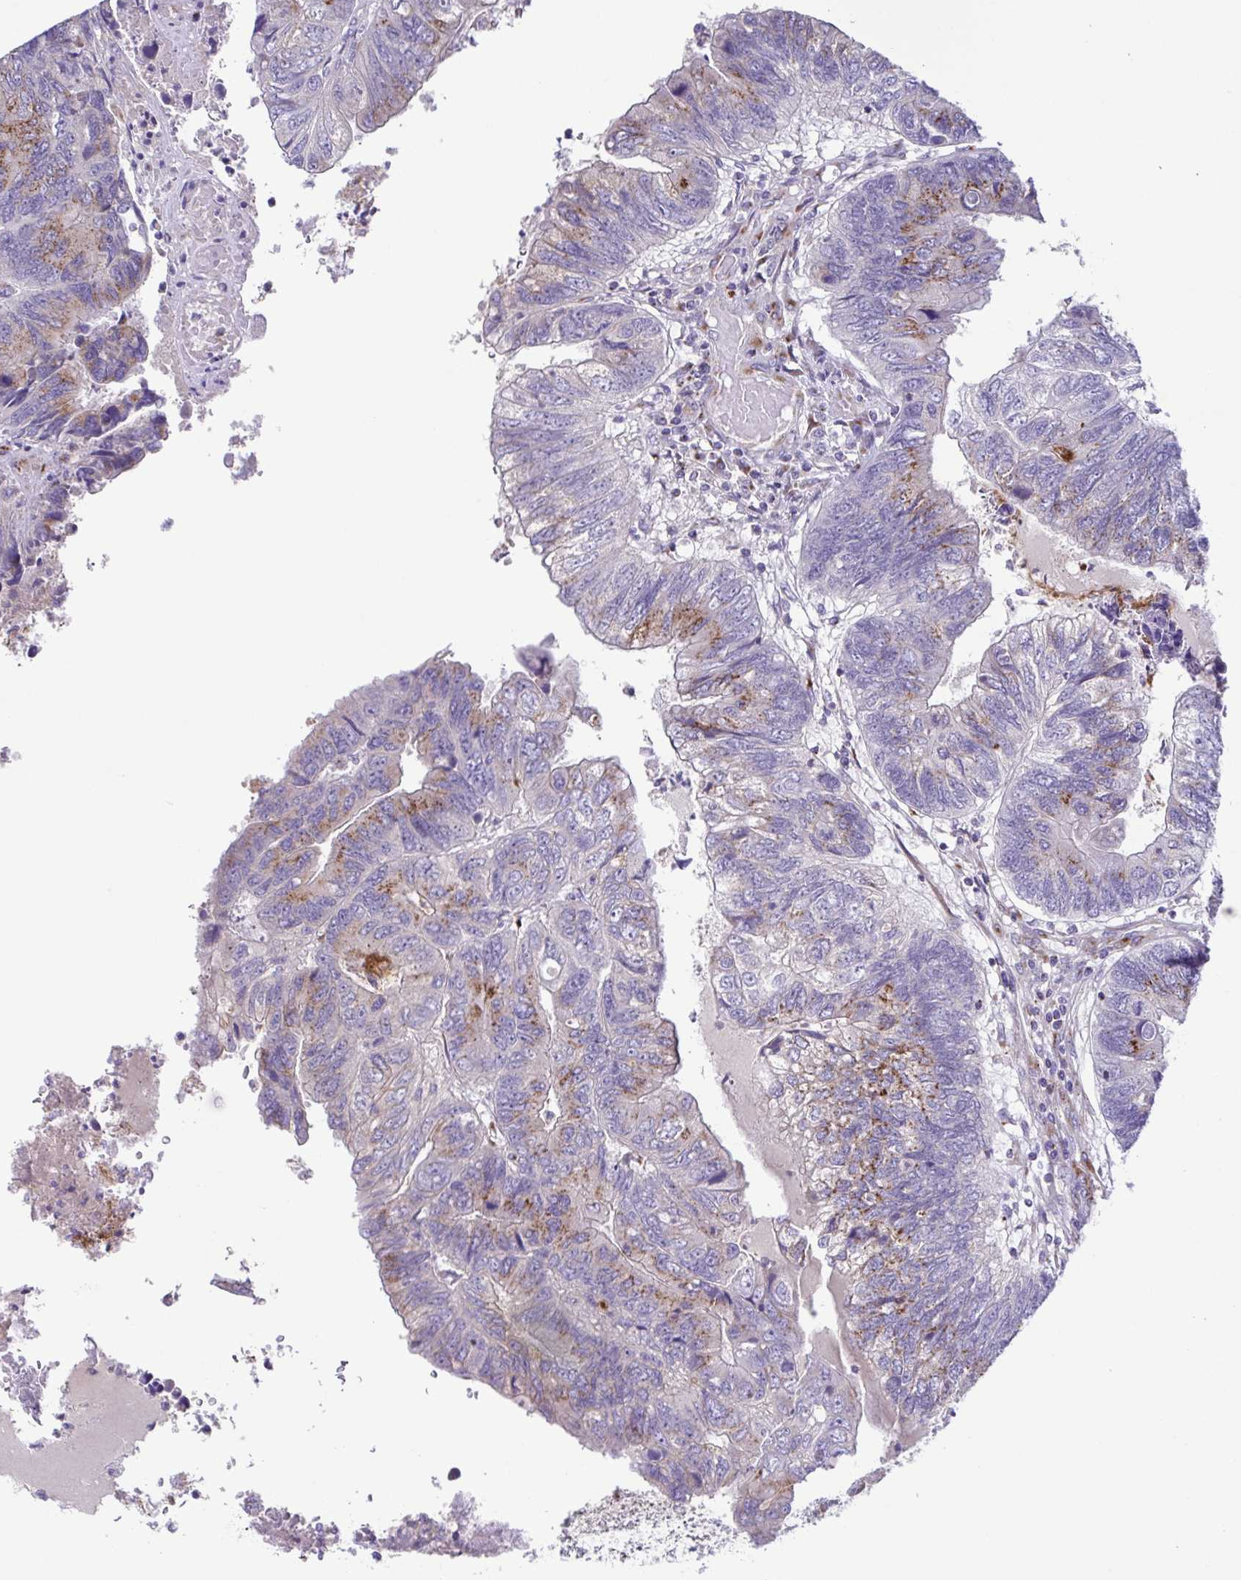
{"staining": {"intensity": "moderate", "quantity": "<25%", "location": "cytoplasmic/membranous"}, "tissue": "colorectal cancer", "cell_type": "Tumor cells", "image_type": "cancer", "snomed": [{"axis": "morphology", "description": "Adenocarcinoma, NOS"}, {"axis": "topography", "description": "Colon"}], "caption": "Tumor cells display low levels of moderate cytoplasmic/membranous expression in about <25% of cells in colorectal cancer.", "gene": "COL17A1", "patient": {"sex": "female", "age": 67}}